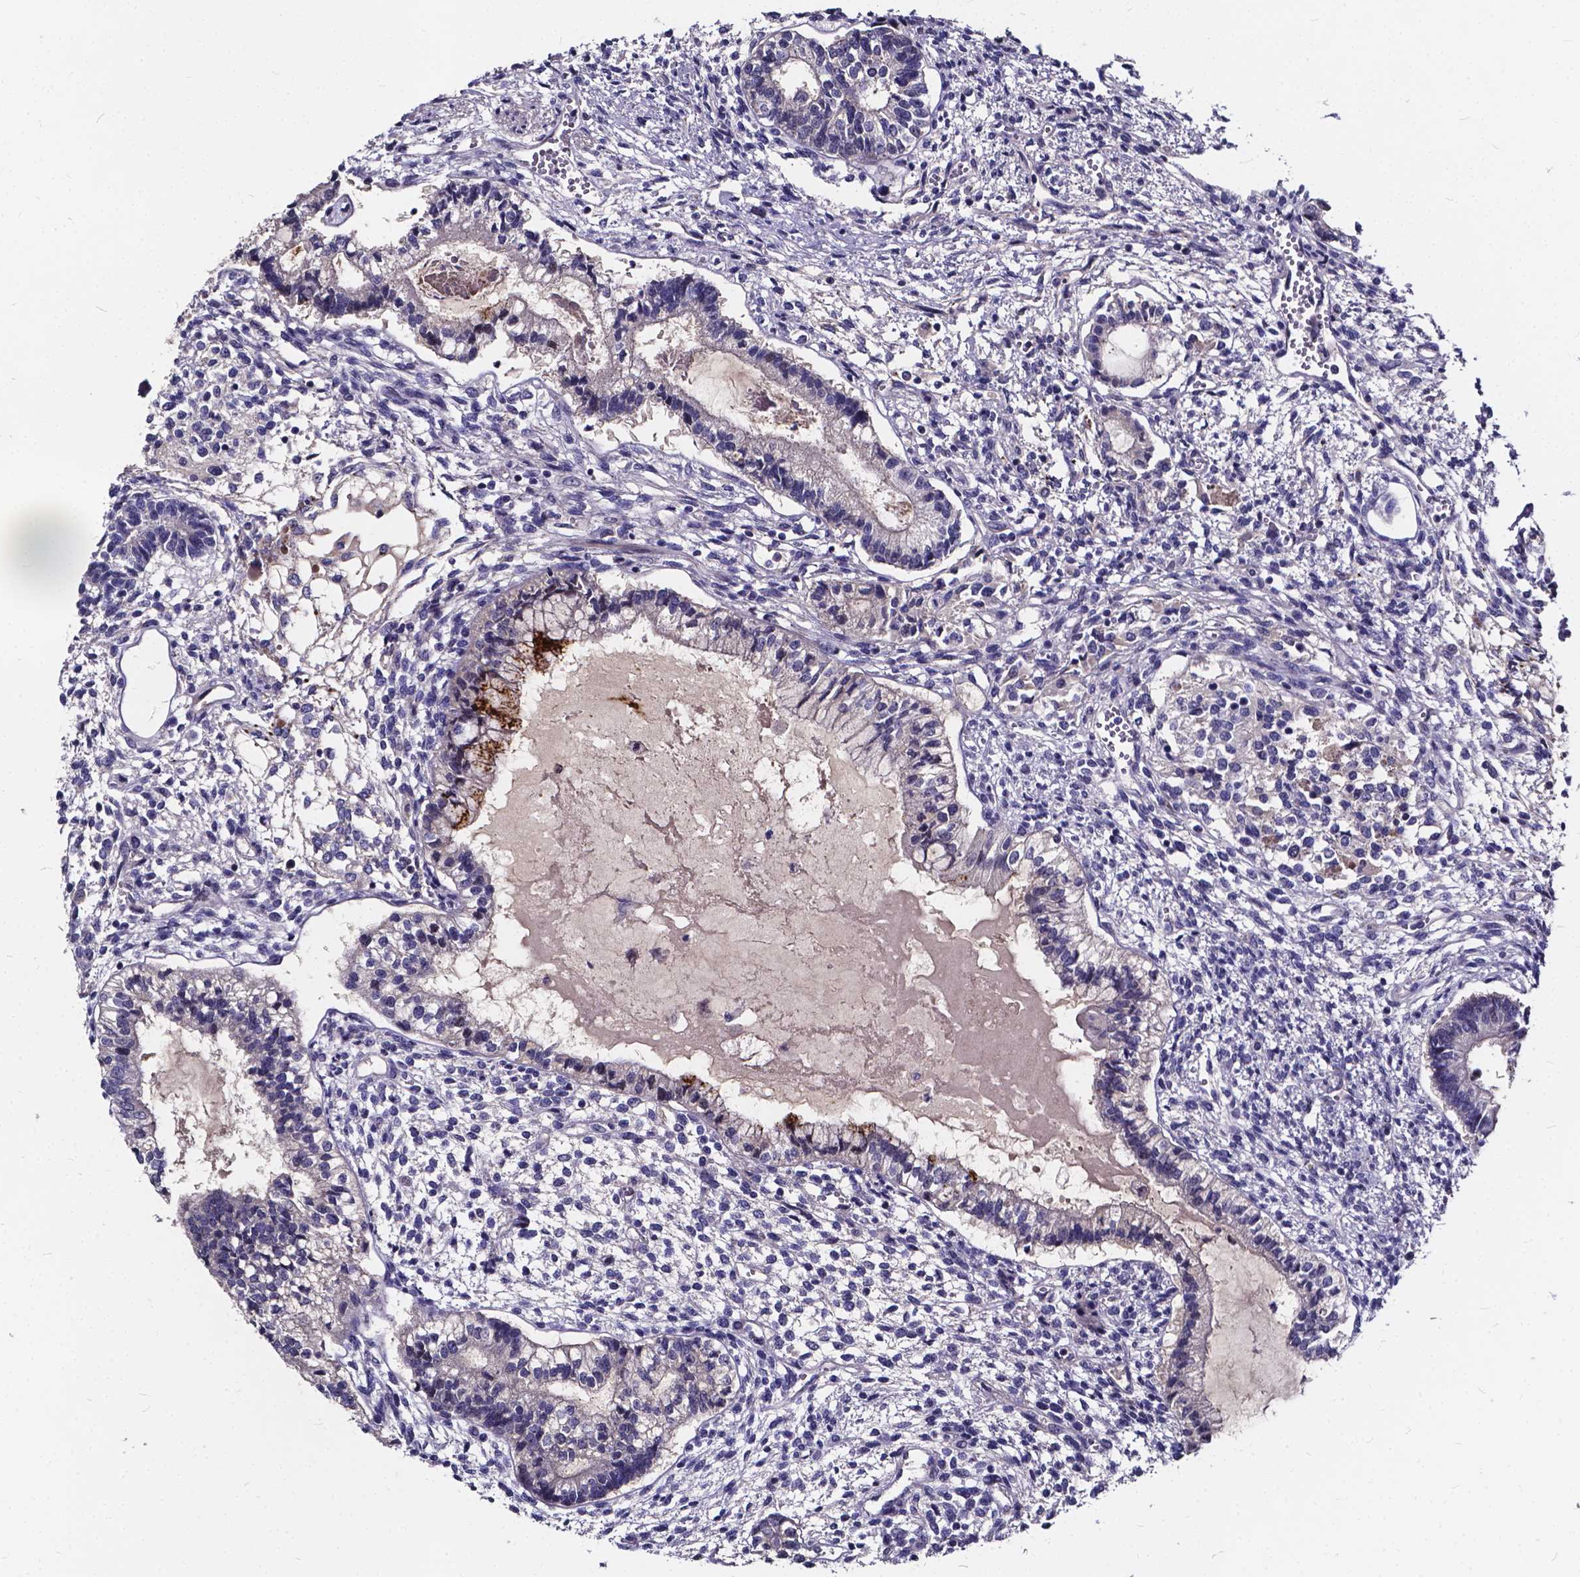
{"staining": {"intensity": "strong", "quantity": "<25%", "location": "cytoplasmic/membranous"}, "tissue": "testis cancer", "cell_type": "Tumor cells", "image_type": "cancer", "snomed": [{"axis": "morphology", "description": "Carcinoma, Embryonal, NOS"}, {"axis": "topography", "description": "Testis"}], "caption": "Testis embryonal carcinoma was stained to show a protein in brown. There is medium levels of strong cytoplasmic/membranous positivity in about <25% of tumor cells.", "gene": "SOWAHA", "patient": {"sex": "male", "age": 37}}